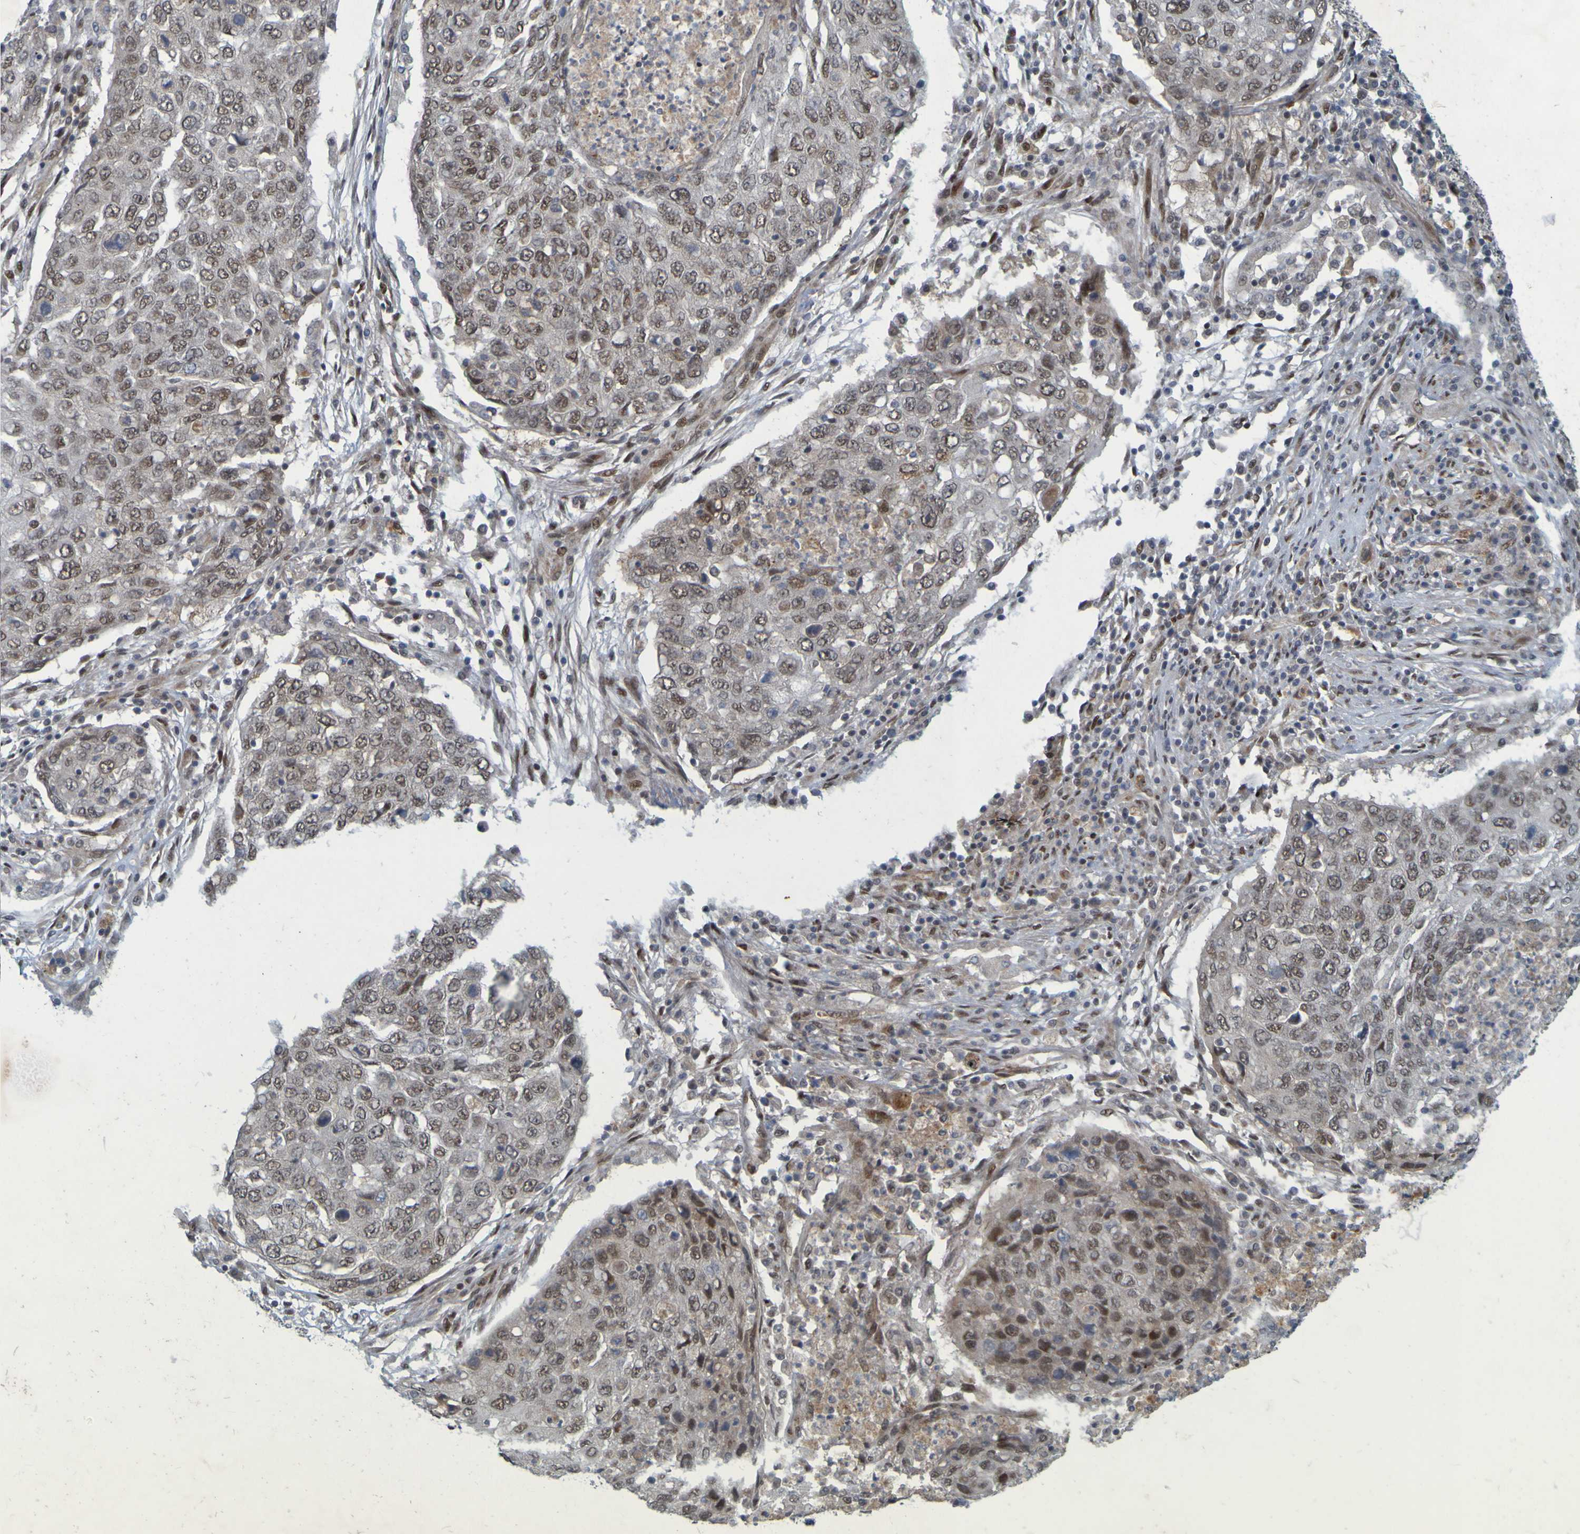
{"staining": {"intensity": "moderate", "quantity": ">75%", "location": "nuclear"}, "tissue": "lung cancer", "cell_type": "Tumor cells", "image_type": "cancer", "snomed": [{"axis": "morphology", "description": "Squamous cell carcinoma, NOS"}, {"axis": "topography", "description": "Lung"}], "caption": "Human lung cancer (squamous cell carcinoma) stained for a protein (brown) exhibits moderate nuclear positive positivity in about >75% of tumor cells.", "gene": "MCPH1", "patient": {"sex": "female", "age": 63}}